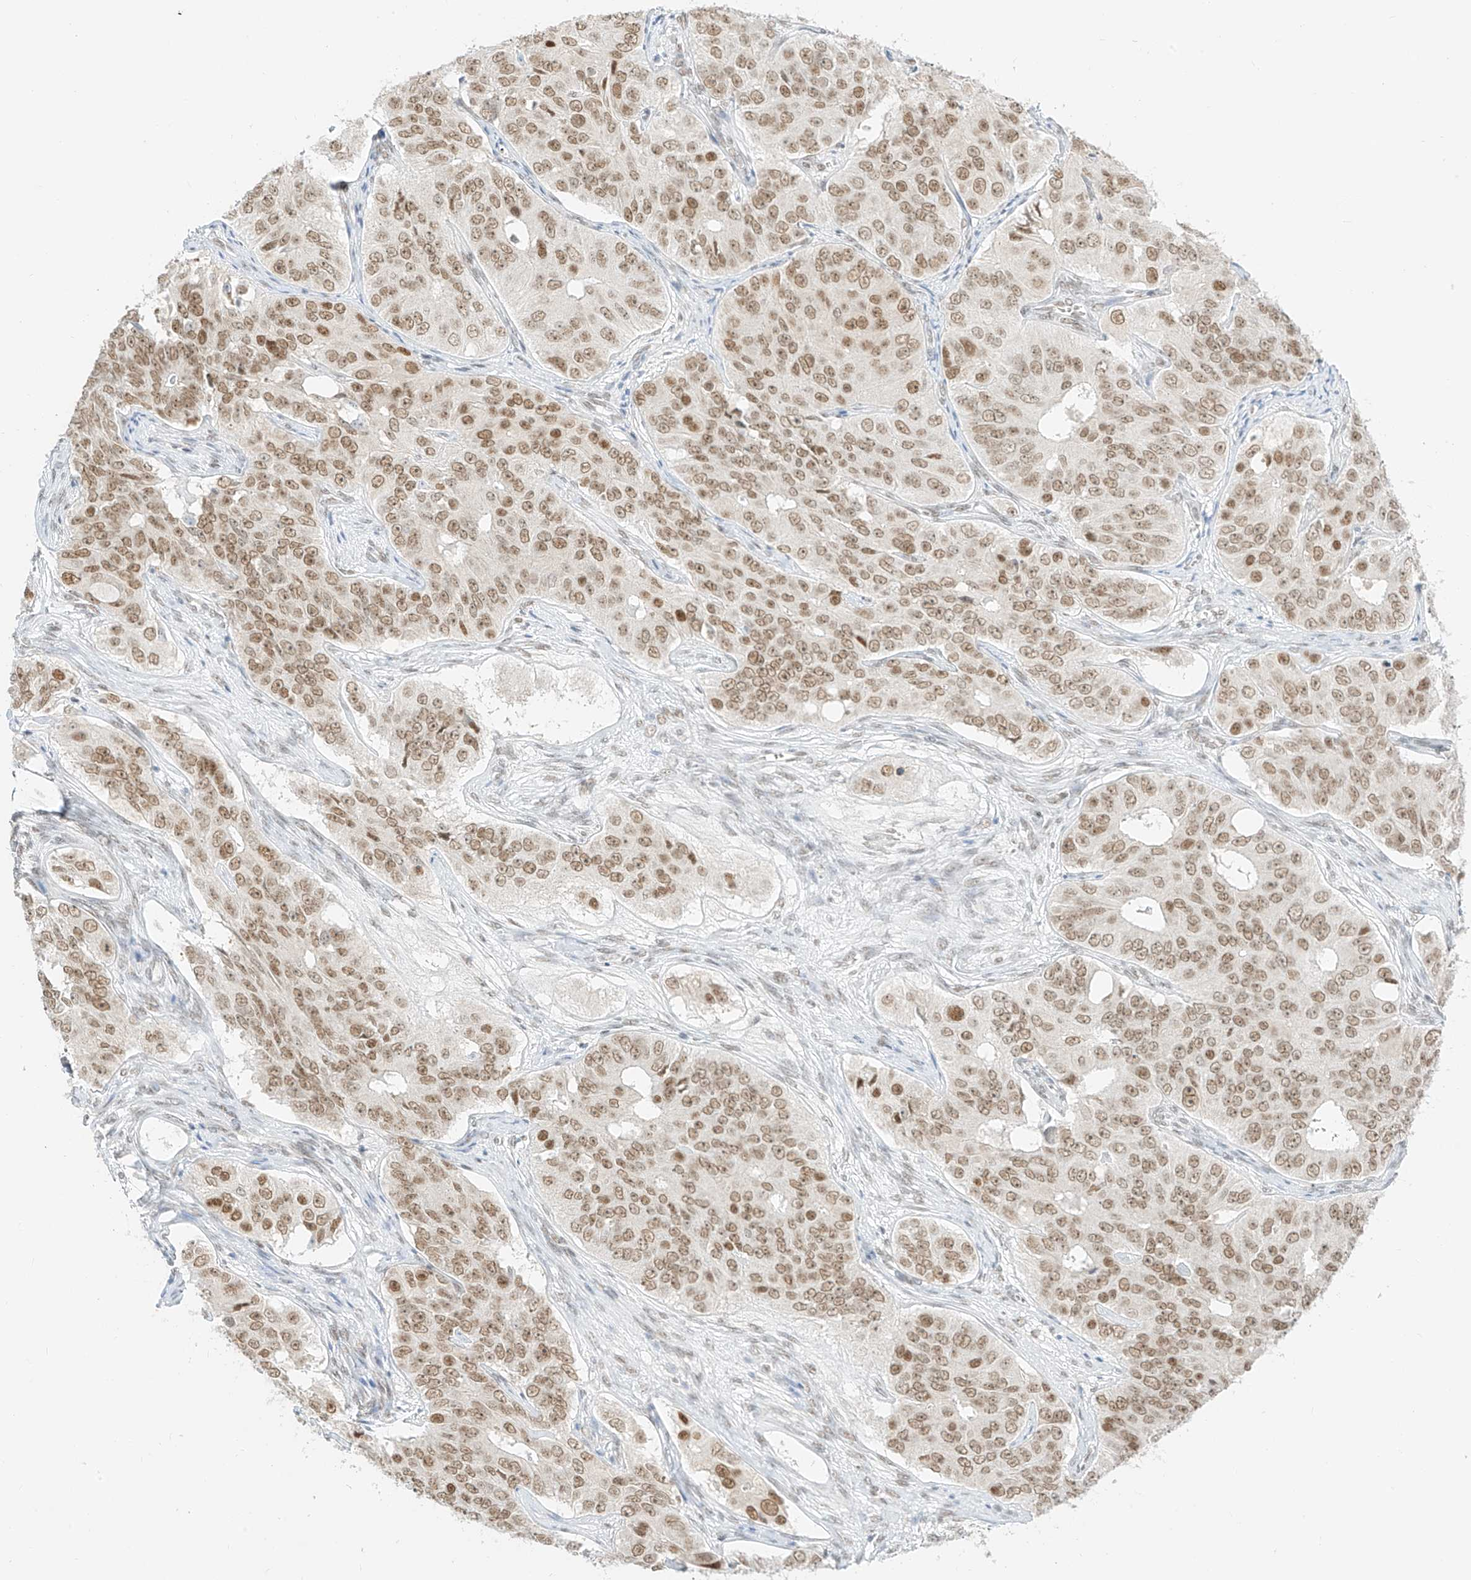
{"staining": {"intensity": "moderate", "quantity": ">75%", "location": "nuclear"}, "tissue": "ovarian cancer", "cell_type": "Tumor cells", "image_type": "cancer", "snomed": [{"axis": "morphology", "description": "Carcinoma, endometroid"}, {"axis": "topography", "description": "Ovary"}], "caption": "IHC (DAB (3,3'-diaminobenzidine)) staining of human ovarian cancer exhibits moderate nuclear protein positivity in approximately >75% of tumor cells.", "gene": "SUPT5H", "patient": {"sex": "female", "age": 51}}